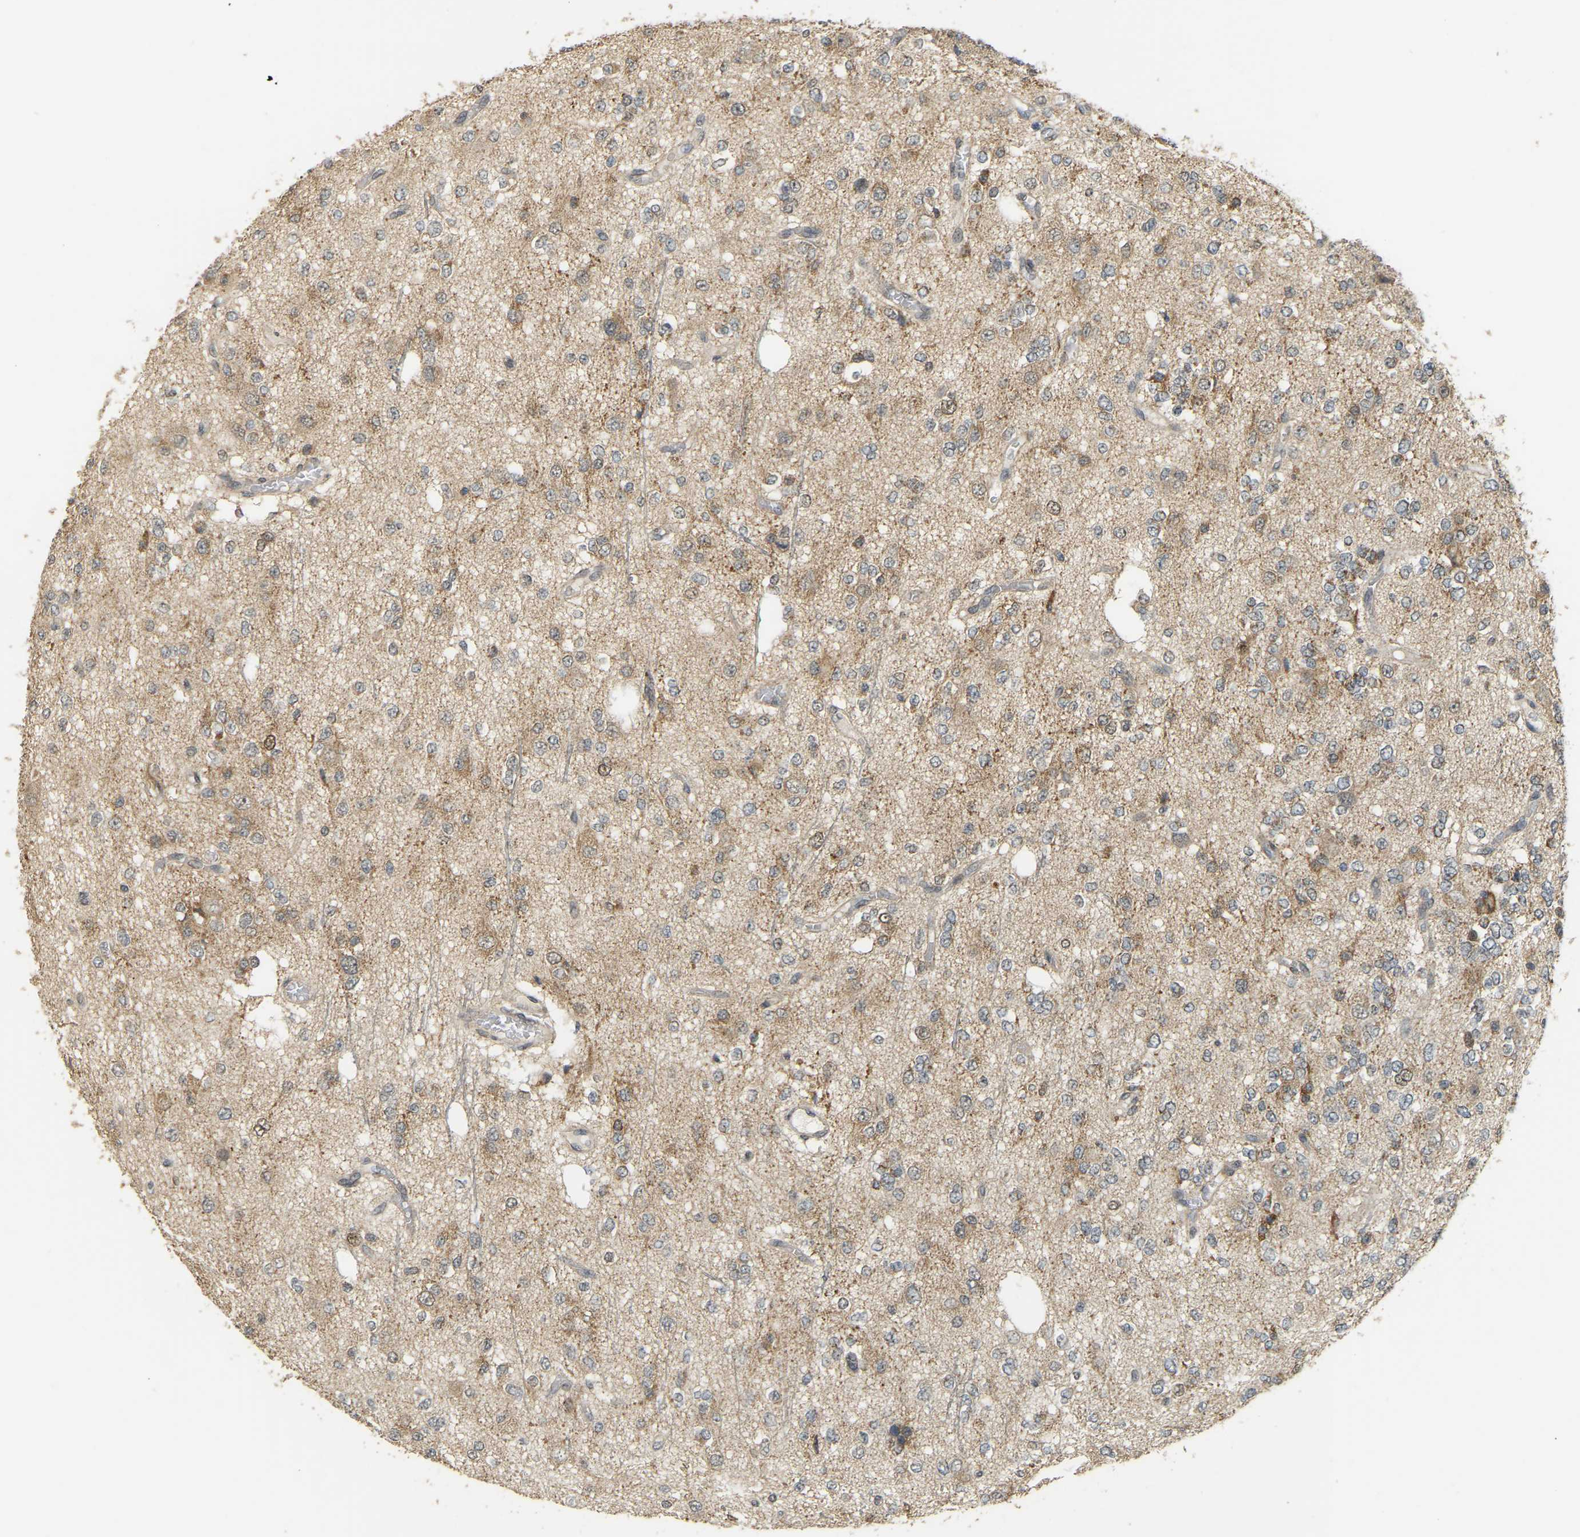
{"staining": {"intensity": "moderate", "quantity": "25%-75%", "location": "cytoplasmic/membranous"}, "tissue": "glioma", "cell_type": "Tumor cells", "image_type": "cancer", "snomed": [{"axis": "morphology", "description": "Glioma, malignant, Low grade"}, {"axis": "topography", "description": "Brain"}], "caption": "Immunohistochemistry (IHC) (DAB) staining of human malignant glioma (low-grade) reveals moderate cytoplasmic/membranous protein staining in approximately 25%-75% of tumor cells.", "gene": "BRF2", "patient": {"sex": "male", "age": 38}}